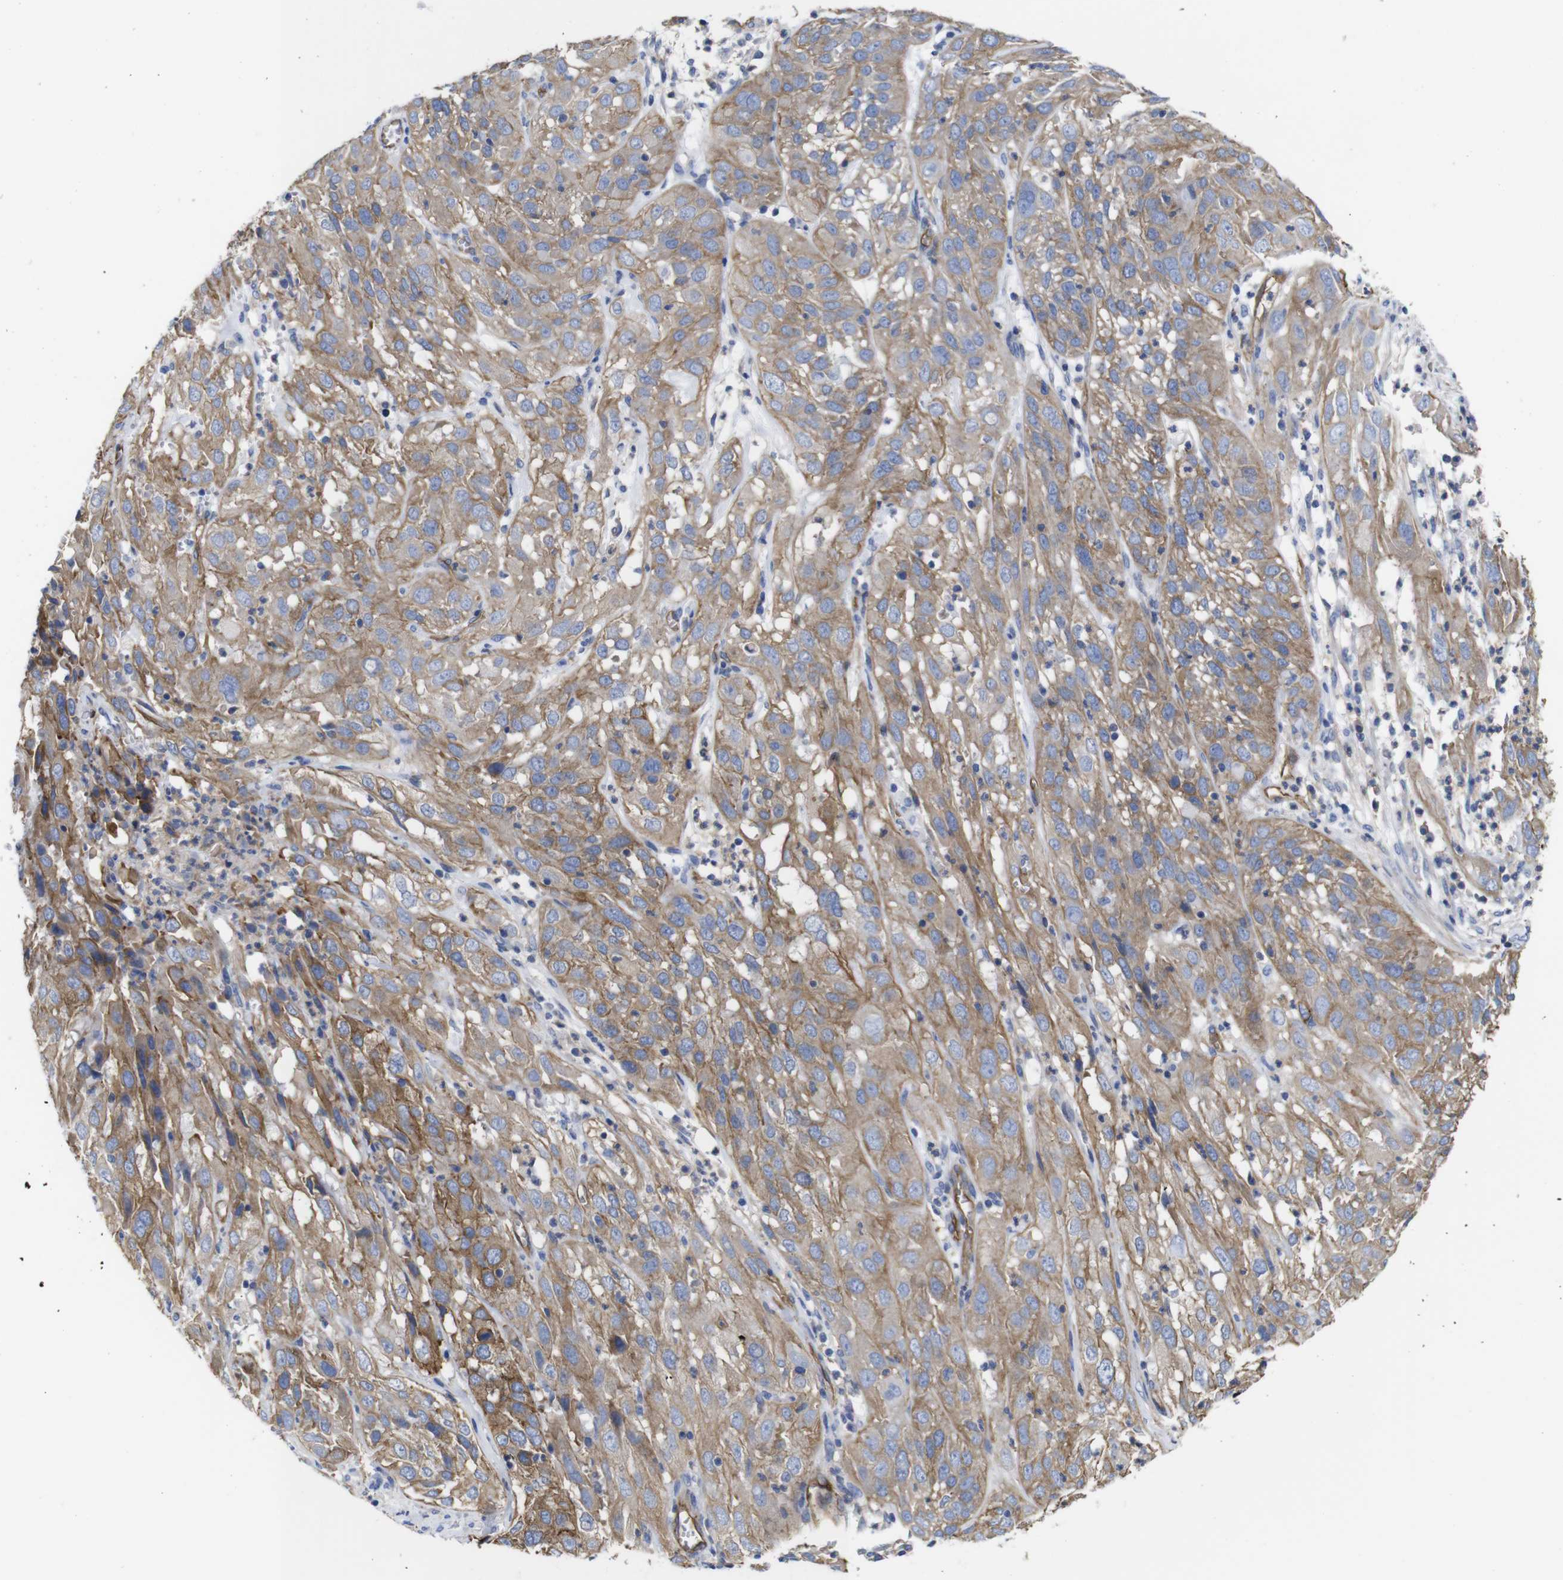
{"staining": {"intensity": "moderate", "quantity": ">75%", "location": "cytoplasmic/membranous"}, "tissue": "cervical cancer", "cell_type": "Tumor cells", "image_type": "cancer", "snomed": [{"axis": "morphology", "description": "Squamous cell carcinoma, NOS"}, {"axis": "topography", "description": "Cervix"}], "caption": "Human cervical squamous cell carcinoma stained with a brown dye demonstrates moderate cytoplasmic/membranous positive positivity in approximately >75% of tumor cells.", "gene": "SPTBN1", "patient": {"sex": "female", "age": 32}}